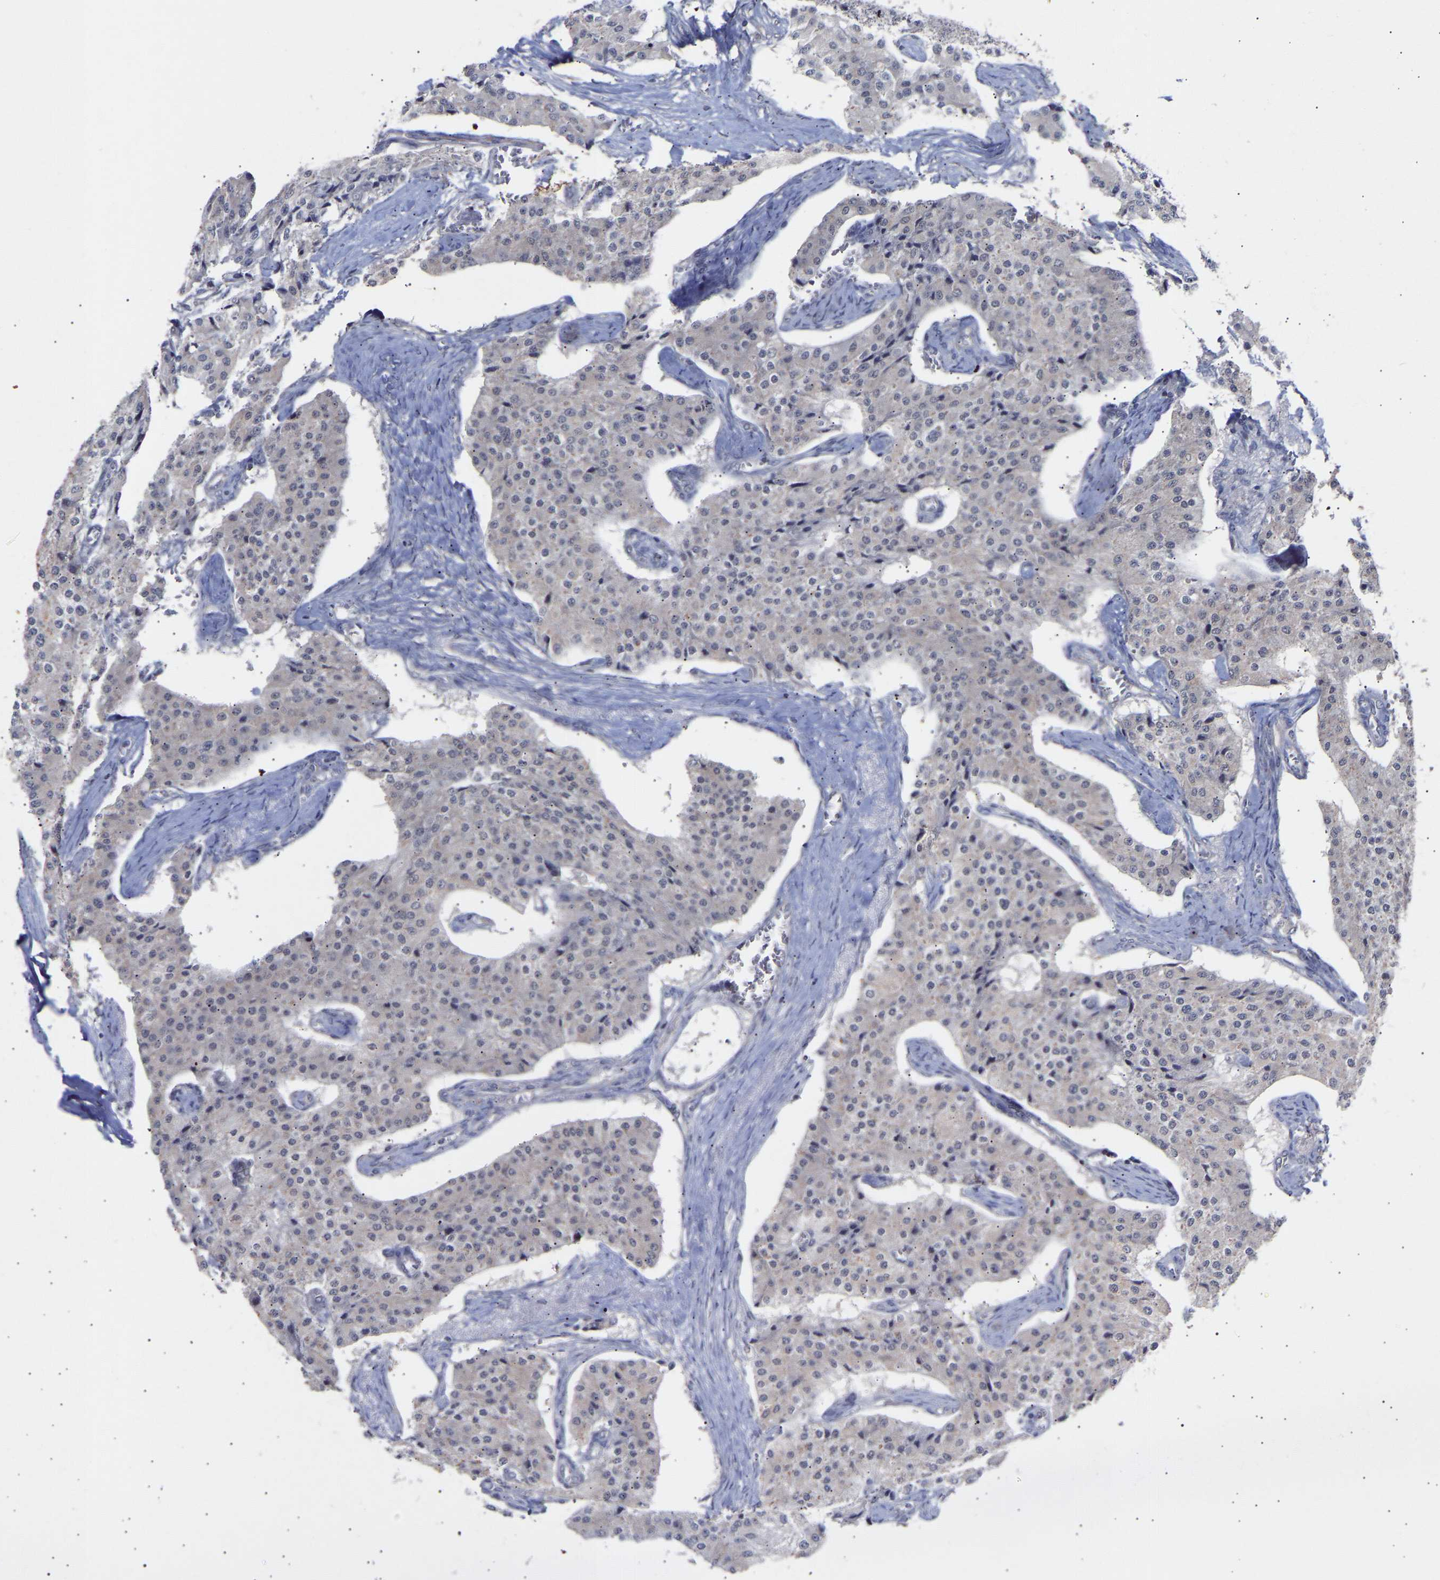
{"staining": {"intensity": "negative", "quantity": "none", "location": "none"}, "tissue": "carcinoid", "cell_type": "Tumor cells", "image_type": "cancer", "snomed": [{"axis": "morphology", "description": "Carcinoid, malignant, NOS"}, {"axis": "topography", "description": "Colon"}], "caption": "Human carcinoid (malignant) stained for a protein using immunohistochemistry (IHC) shows no positivity in tumor cells.", "gene": "RBM15", "patient": {"sex": "female", "age": 52}}